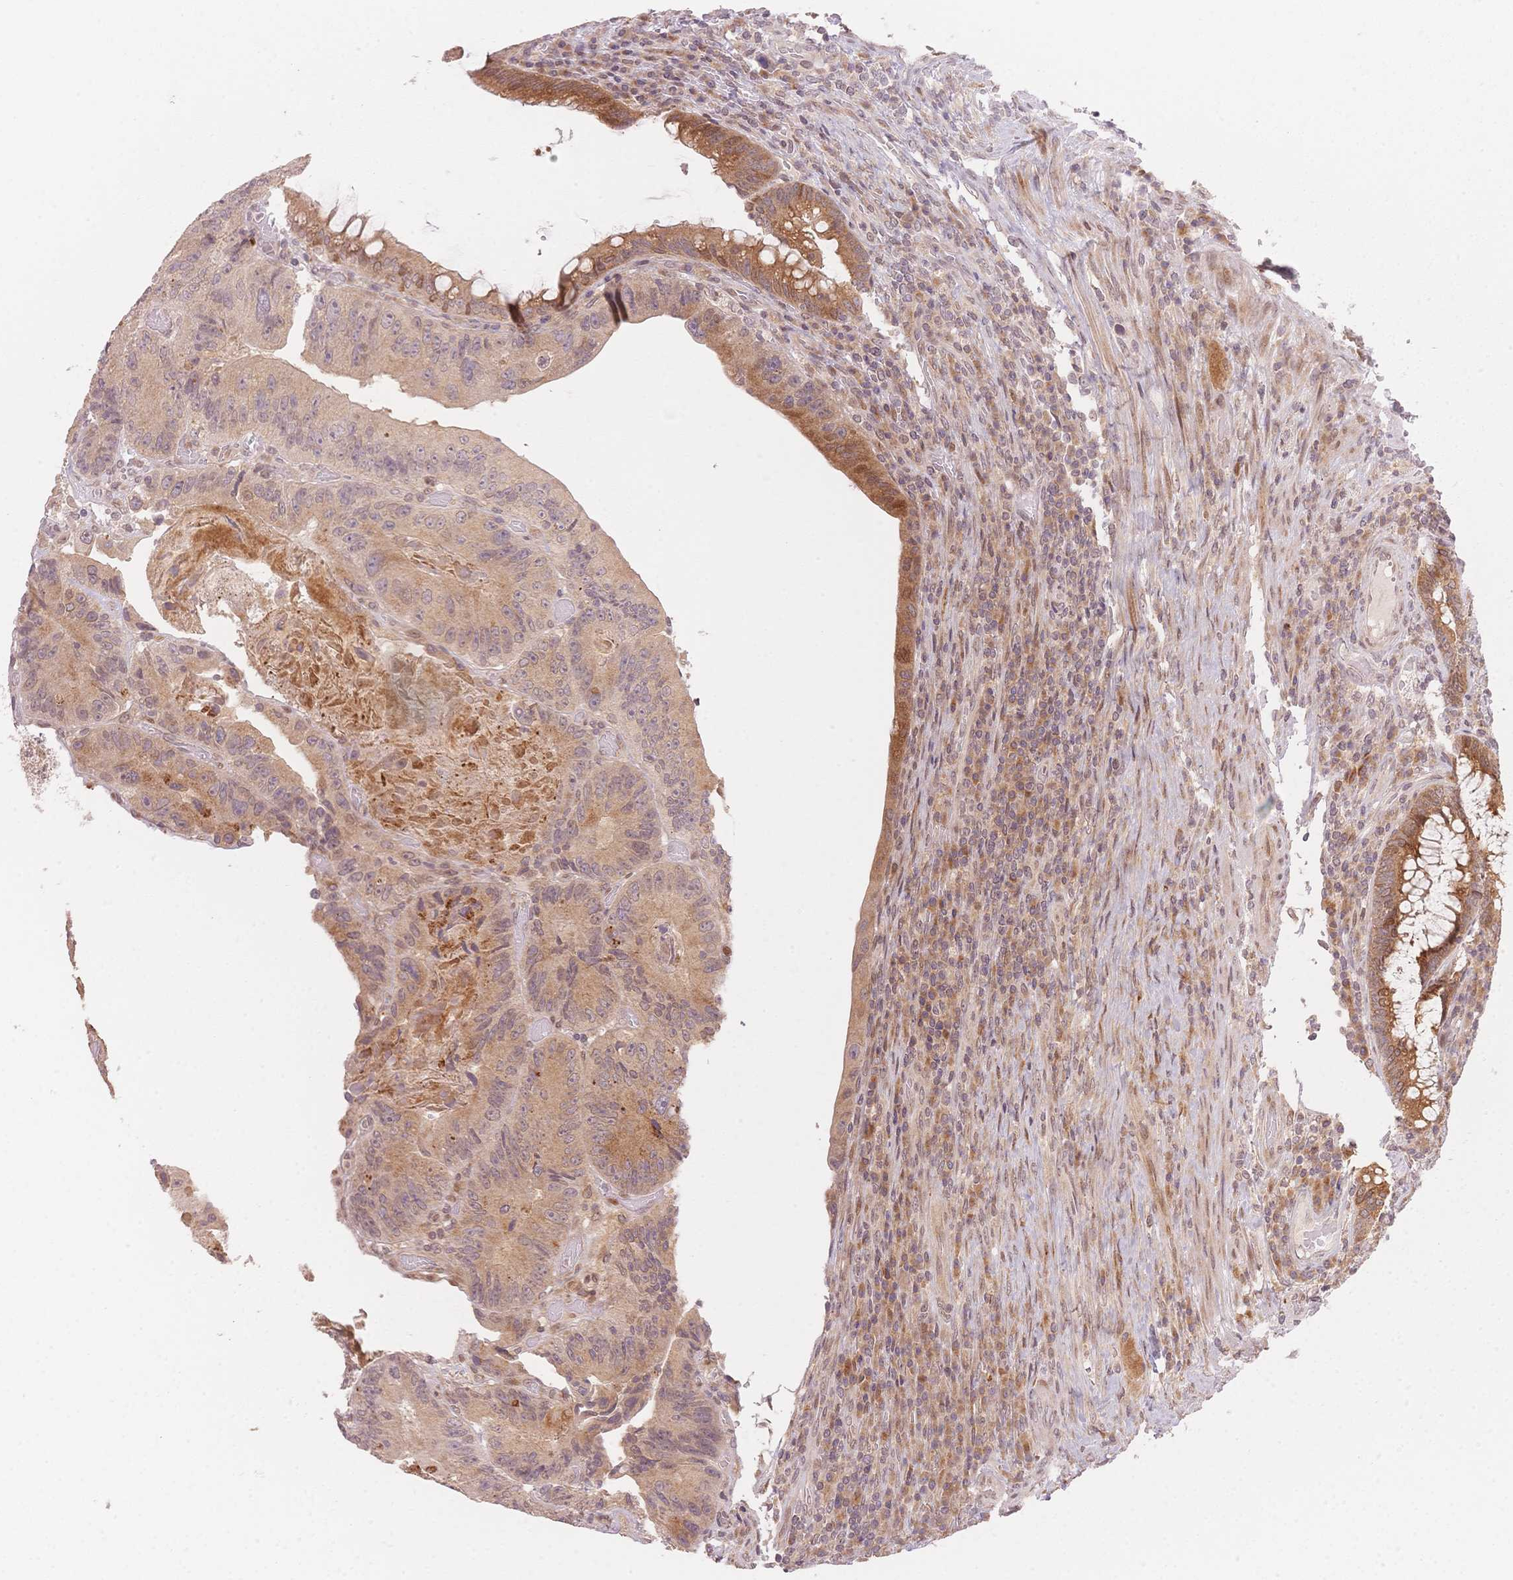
{"staining": {"intensity": "moderate", "quantity": "25%-75%", "location": "cytoplasmic/membranous"}, "tissue": "colorectal cancer", "cell_type": "Tumor cells", "image_type": "cancer", "snomed": [{"axis": "morphology", "description": "Adenocarcinoma, NOS"}, {"axis": "topography", "description": "Colon"}], "caption": "Tumor cells exhibit medium levels of moderate cytoplasmic/membranous staining in approximately 25%-75% of cells in colorectal cancer. The protein is stained brown, and the nuclei are stained in blue (DAB IHC with brightfield microscopy, high magnification).", "gene": "STK39", "patient": {"sex": "female", "age": 86}}